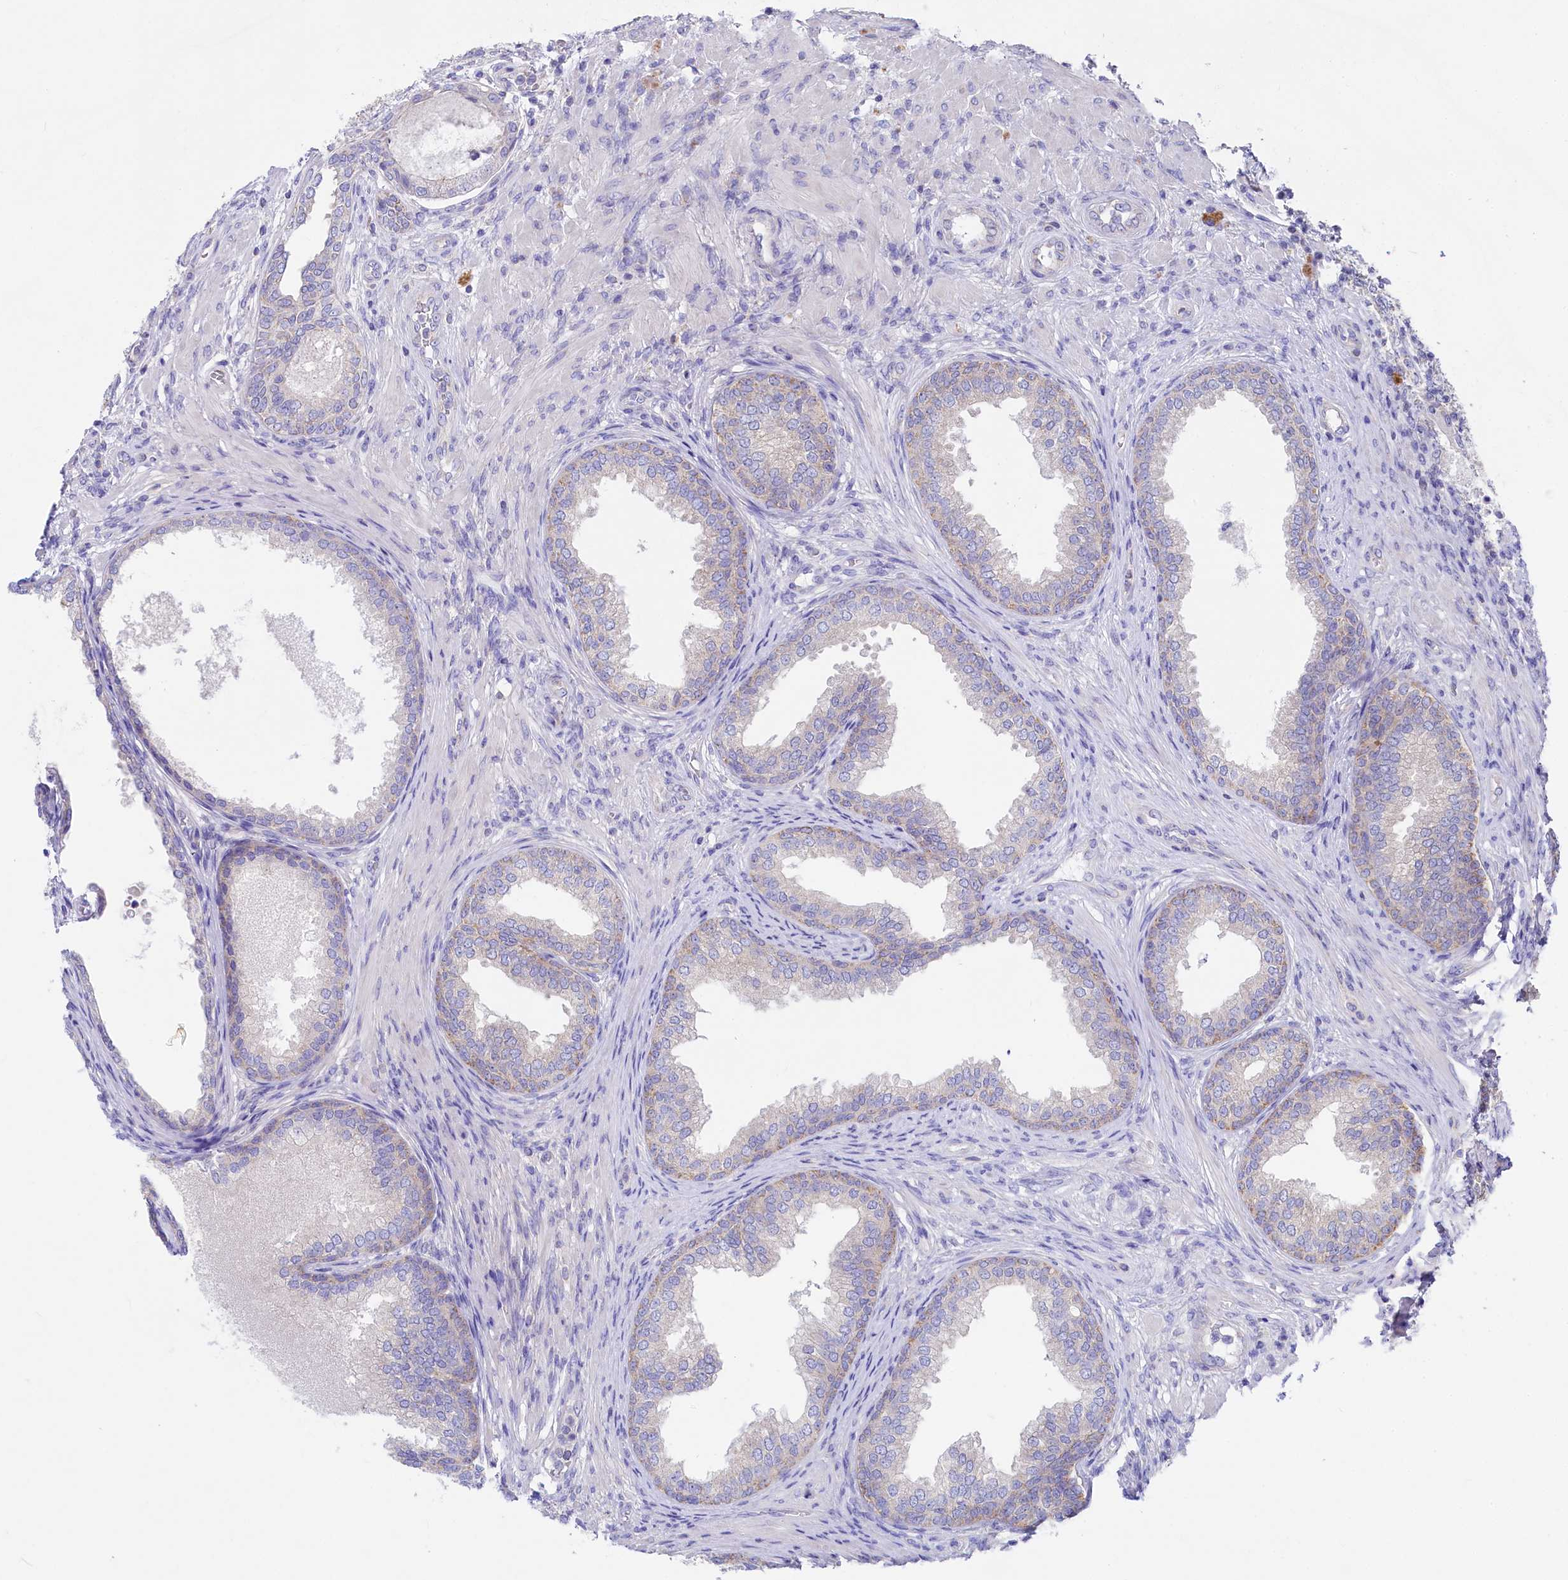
{"staining": {"intensity": "moderate", "quantity": "<25%", "location": "cytoplasmic/membranous"}, "tissue": "prostate", "cell_type": "Glandular cells", "image_type": "normal", "snomed": [{"axis": "morphology", "description": "Normal tissue, NOS"}, {"axis": "topography", "description": "Prostate"}], "caption": "Immunohistochemical staining of normal human prostate reveals moderate cytoplasmic/membranous protein positivity in approximately <25% of glandular cells. (DAB = brown stain, brightfield microscopy at high magnification).", "gene": "VPS26B", "patient": {"sex": "male", "age": 76}}